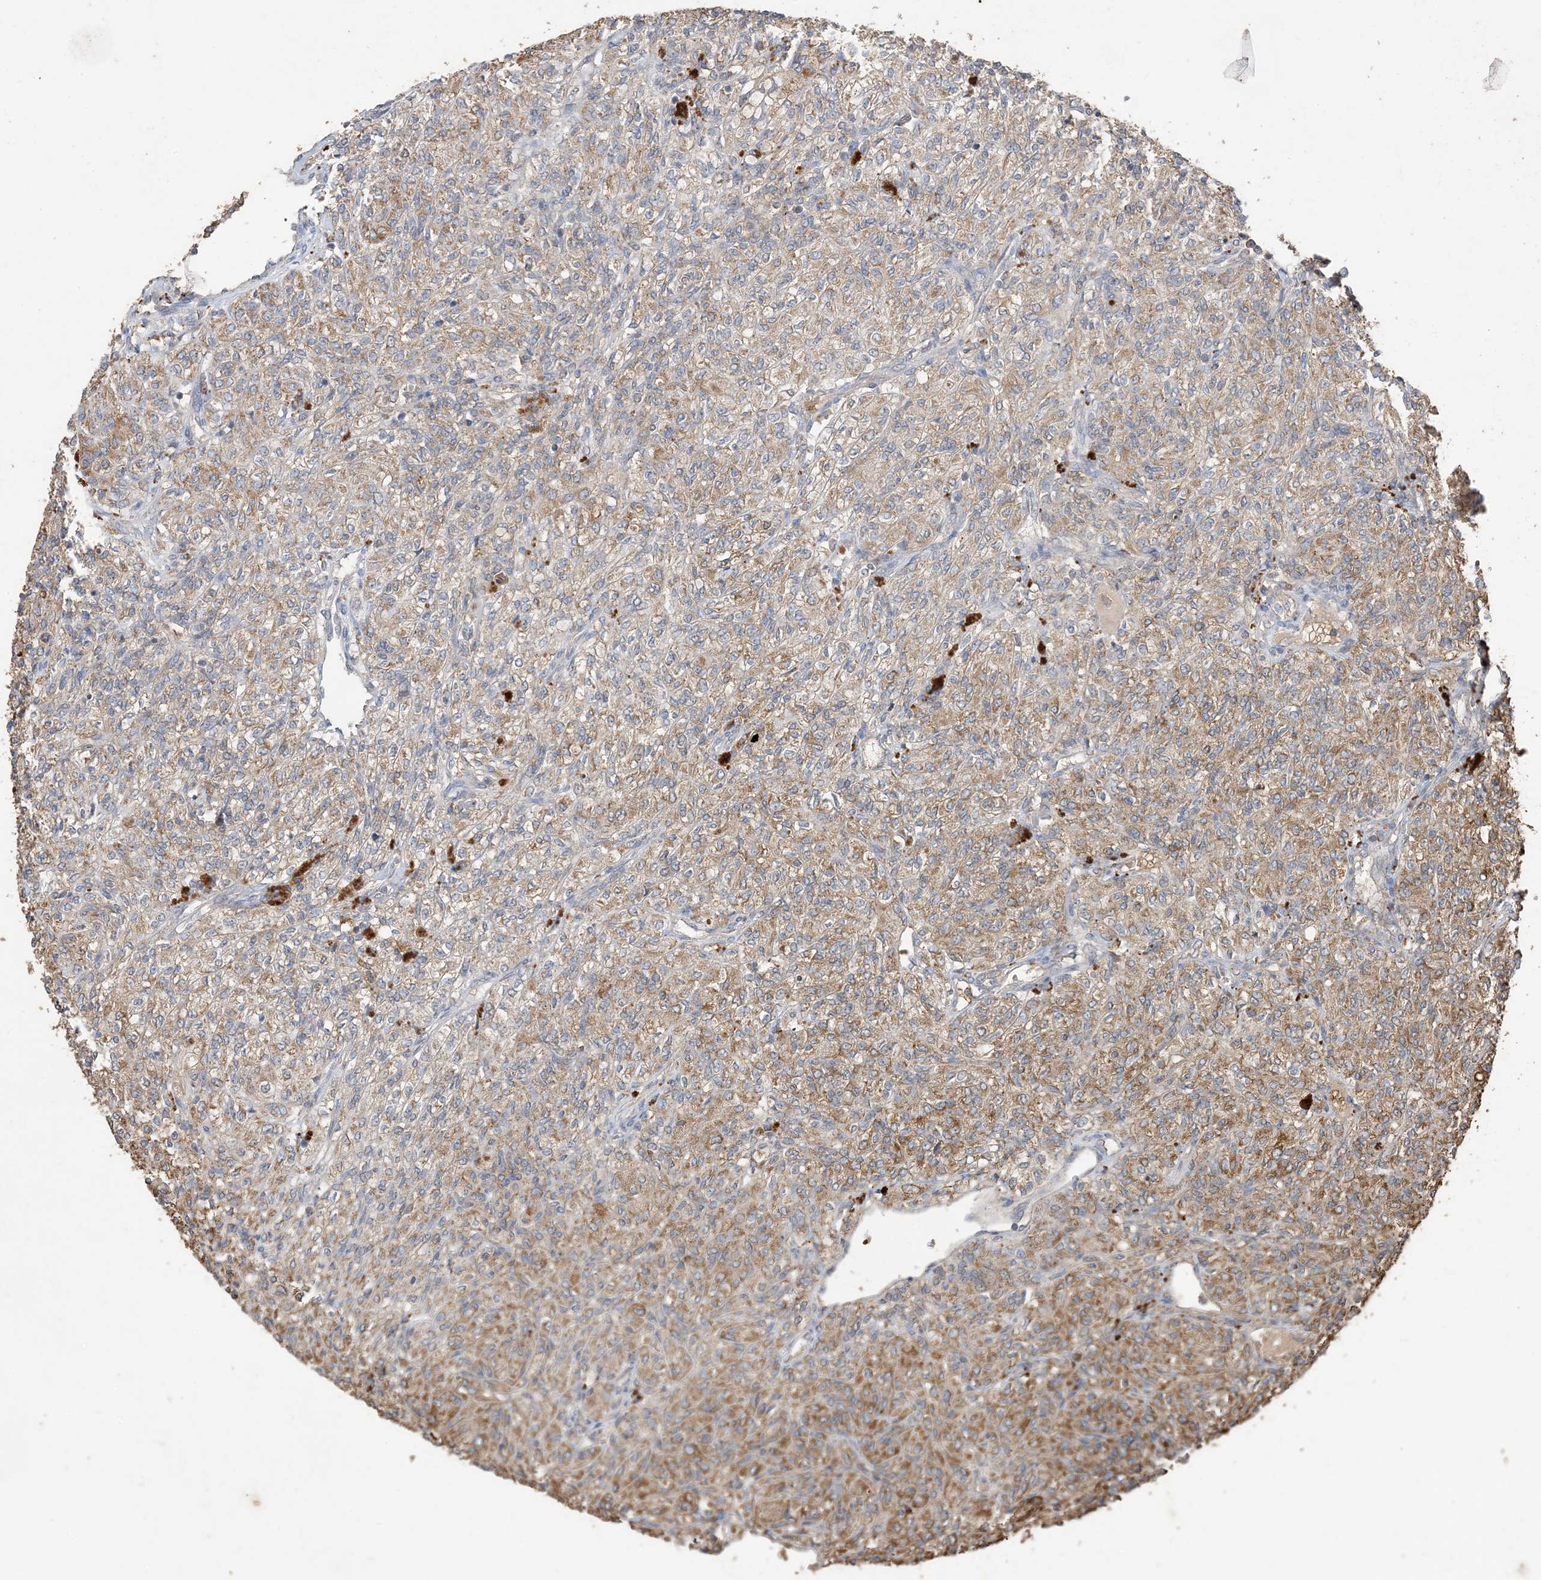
{"staining": {"intensity": "moderate", "quantity": "25%-75%", "location": "cytoplasmic/membranous"}, "tissue": "renal cancer", "cell_type": "Tumor cells", "image_type": "cancer", "snomed": [{"axis": "morphology", "description": "Adenocarcinoma, NOS"}, {"axis": "topography", "description": "Kidney"}], "caption": "Renal cancer tissue displays moderate cytoplasmic/membranous expression in approximately 25%-75% of tumor cells", "gene": "HPS4", "patient": {"sex": "male", "age": 77}}